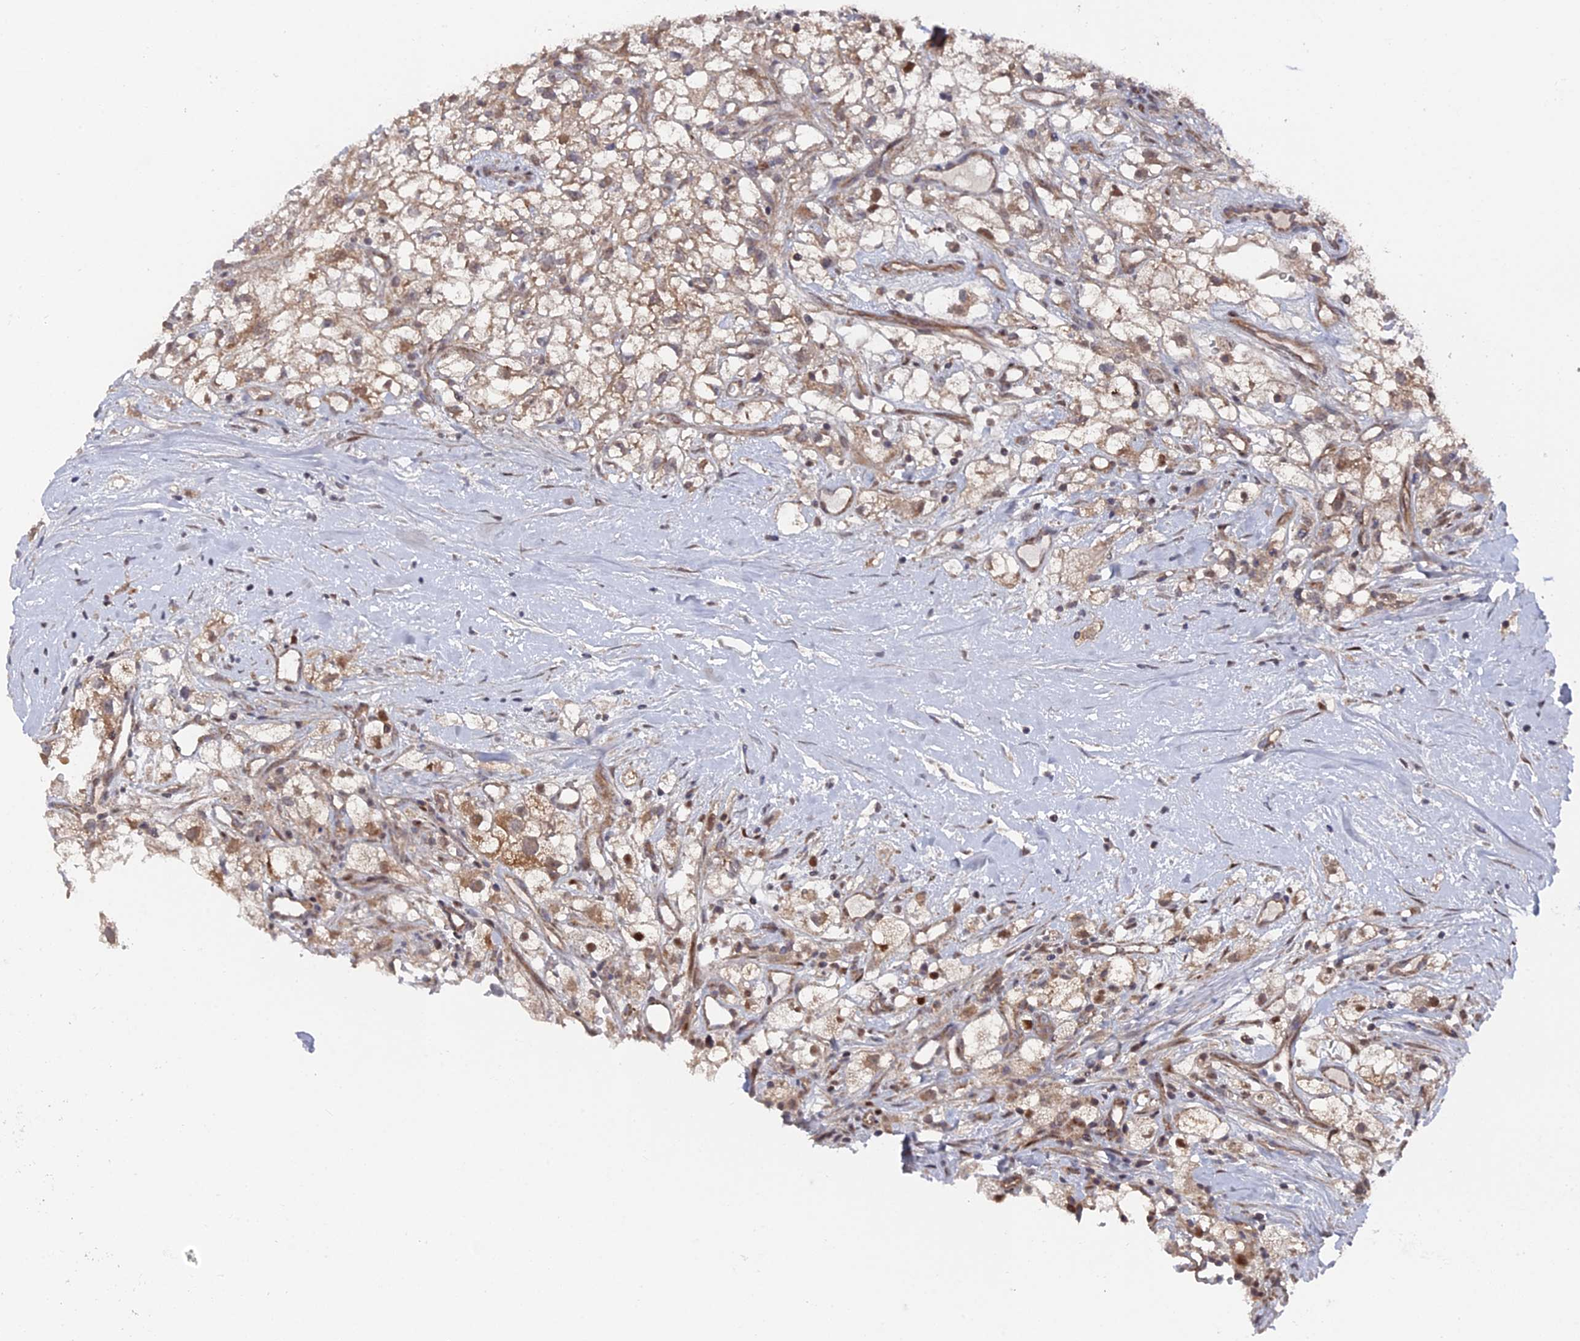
{"staining": {"intensity": "moderate", "quantity": ">75%", "location": "cytoplasmic/membranous"}, "tissue": "renal cancer", "cell_type": "Tumor cells", "image_type": "cancer", "snomed": [{"axis": "morphology", "description": "Adenocarcinoma, NOS"}, {"axis": "topography", "description": "Kidney"}], "caption": "High-power microscopy captured an immunohistochemistry (IHC) image of adenocarcinoma (renal), revealing moderate cytoplasmic/membranous staining in approximately >75% of tumor cells.", "gene": "UNC5D", "patient": {"sex": "male", "age": 59}}